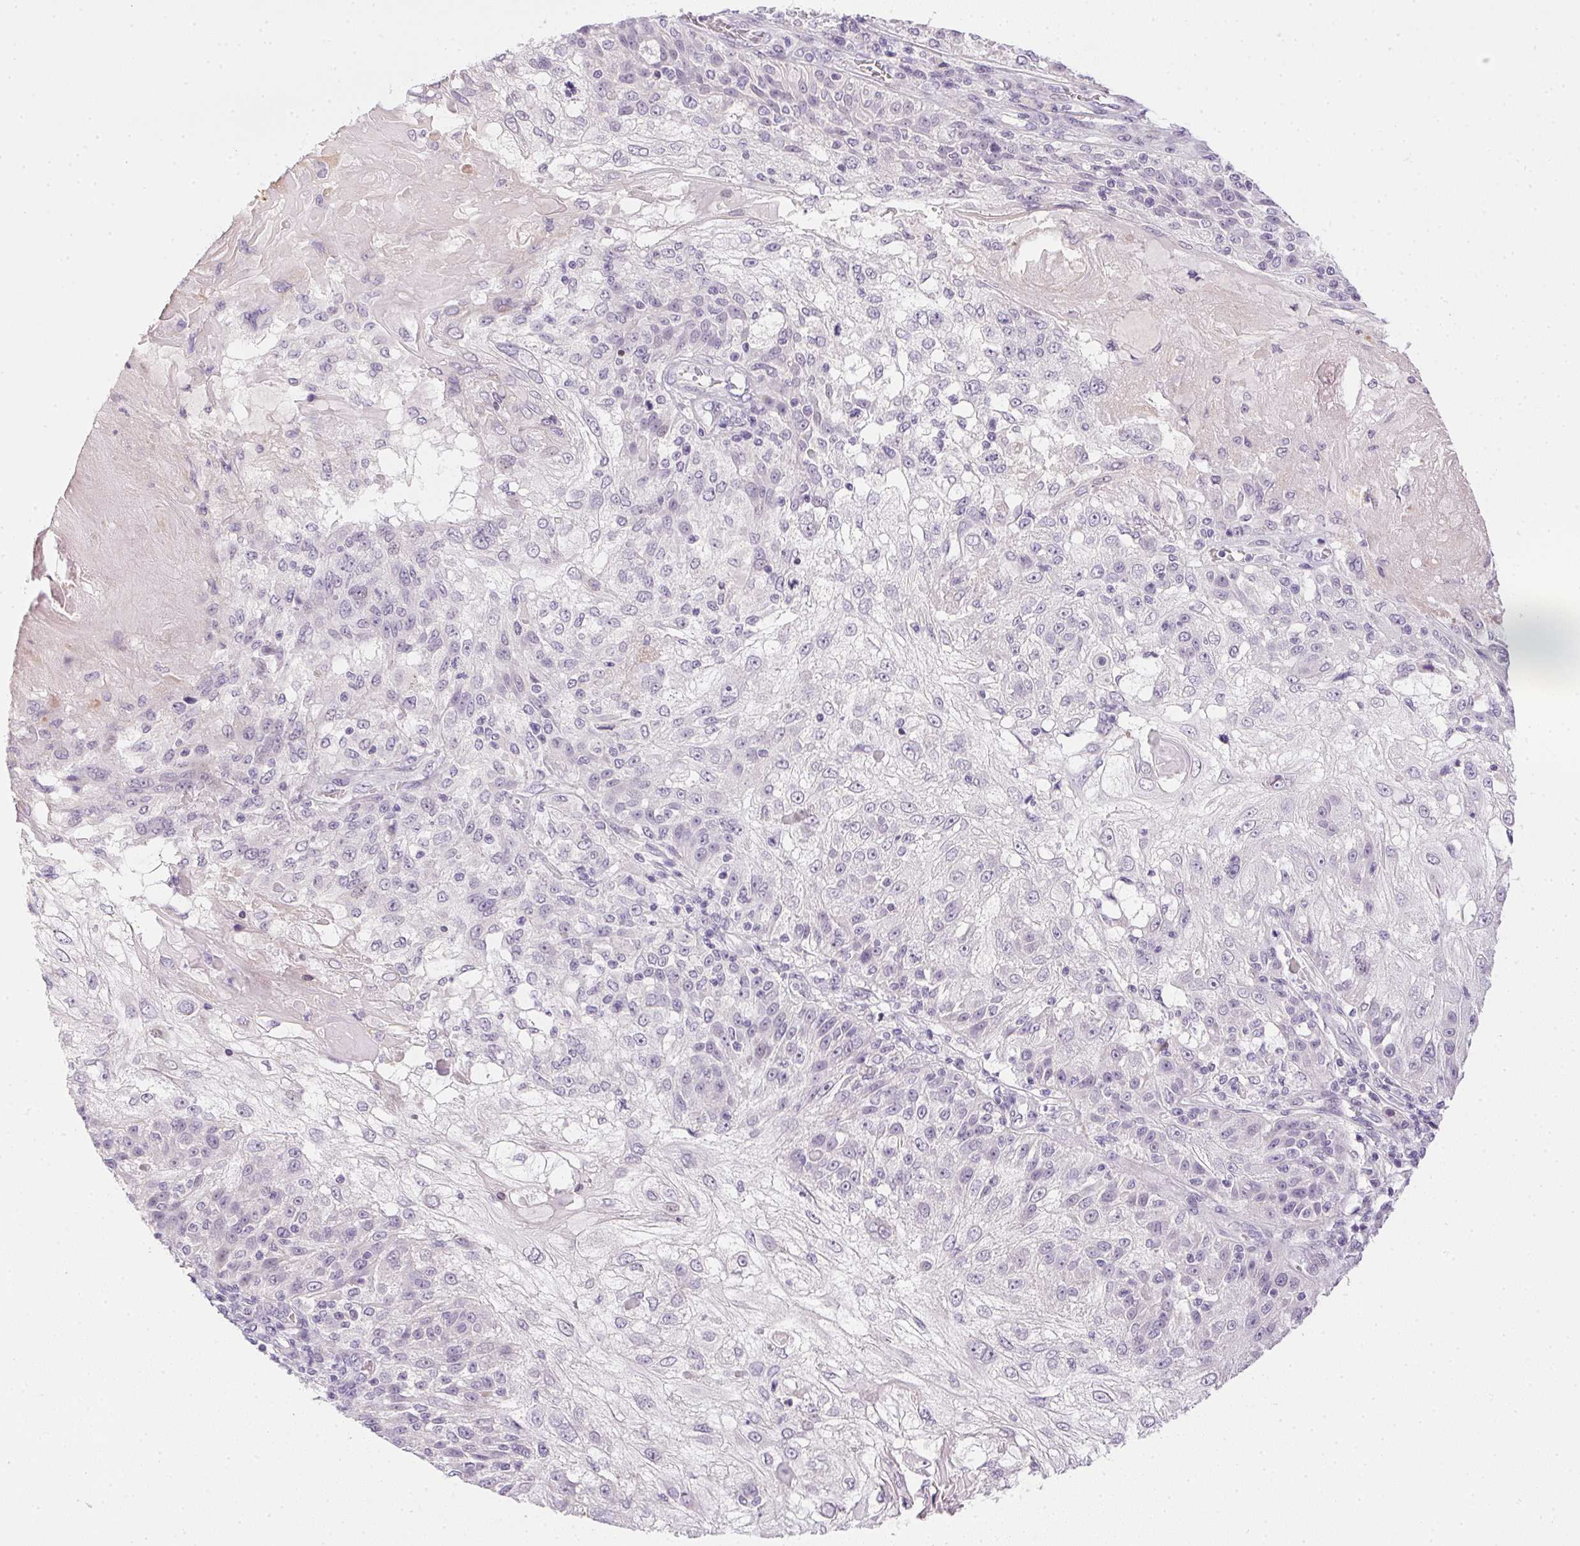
{"staining": {"intensity": "negative", "quantity": "none", "location": "none"}, "tissue": "skin cancer", "cell_type": "Tumor cells", "image_type": "cancer", "snomed": [{"axis": "morphology", "description": "Normal tissue, NOS"}, {"axis": "morphology", "description": "Squamous cell carcinoma, NOS"}, {"axis": "topography", "description": "Skin"}], "caption": "A micrograph of skin cancer stained for a protein displays no brown staining in tumor cells.", "gene": "GSDMC", "patient": {"sex": "female", "age": 83}}